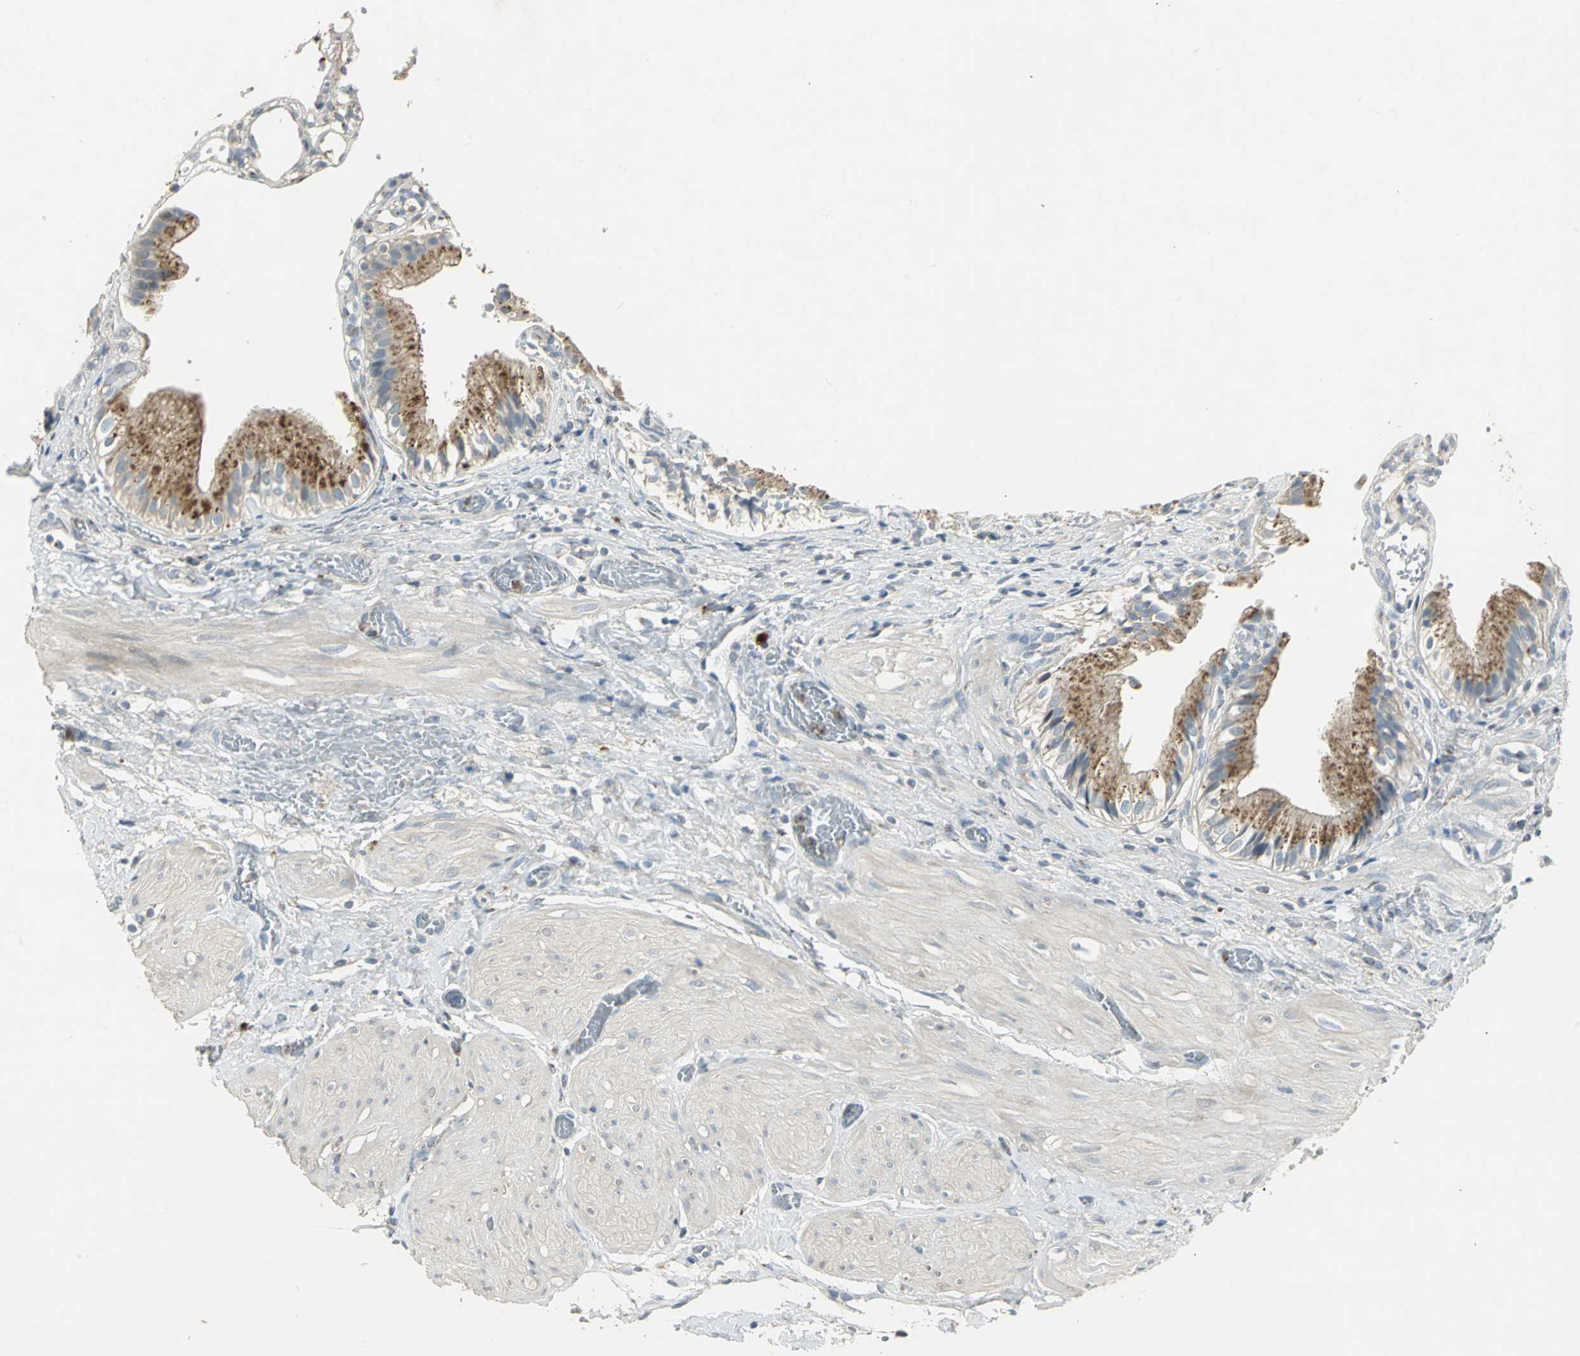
{"staining": {"intensity": "moderate", "quantity": ">75%", "location": "cytoplasmic/membranous"}, "tissue": "gallbladder", "cell_type": "Glandular cells", "image_type": "normal", "snomed": [{"axis": "morphology", "description": "Normal tissue, NOS"}, {"axis": "topography", "description": "Gallbladder"}], "caption": "A micrograph showing moderate cytoplasmic/membranous expression in approximately >75% of glandular cells in benign gallbladder, as visualized by brown immunohistochemical staining.", "gene": "TM9SF2", "patient": {"sex": "male", "age": 65}}